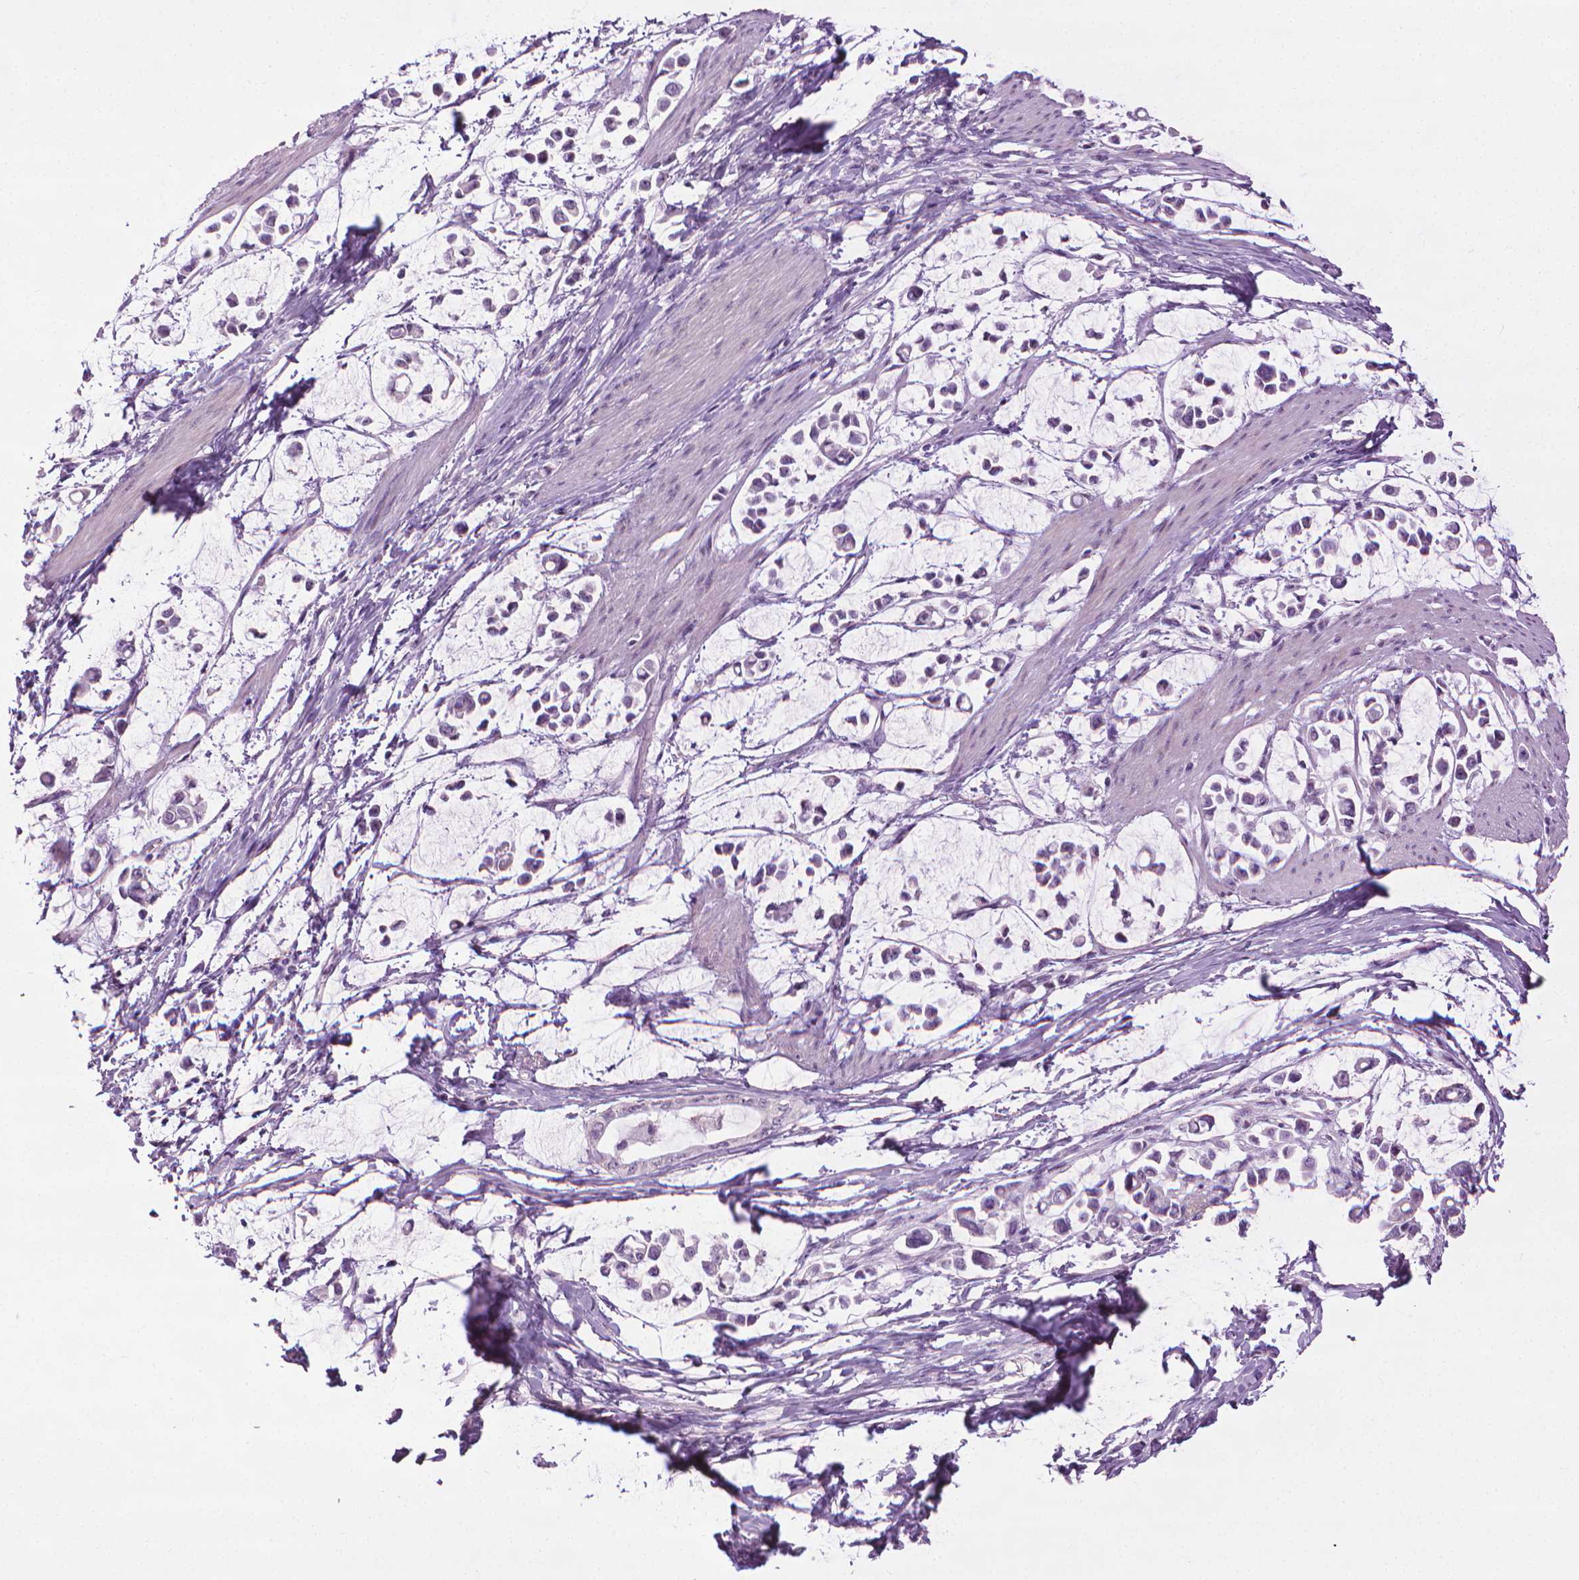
{"staining": {"intensity": "negative", "quantity": "none", "location": "none"}, "tissue": "stomach cancer", "cell_type": "Tumor cells", "image_type": "cancer", "snomed": [{"axis": "morphology", "description": "Adenocarcinoma, NOS"}, {"axis": "topography", "description": "Stomach"}], "caption": "This is an IHC micrograph of stomach cancer. There is no expression in tumor cells.", "gene": "DNAI7", "patient": {"sex": "male", "age": 82}}